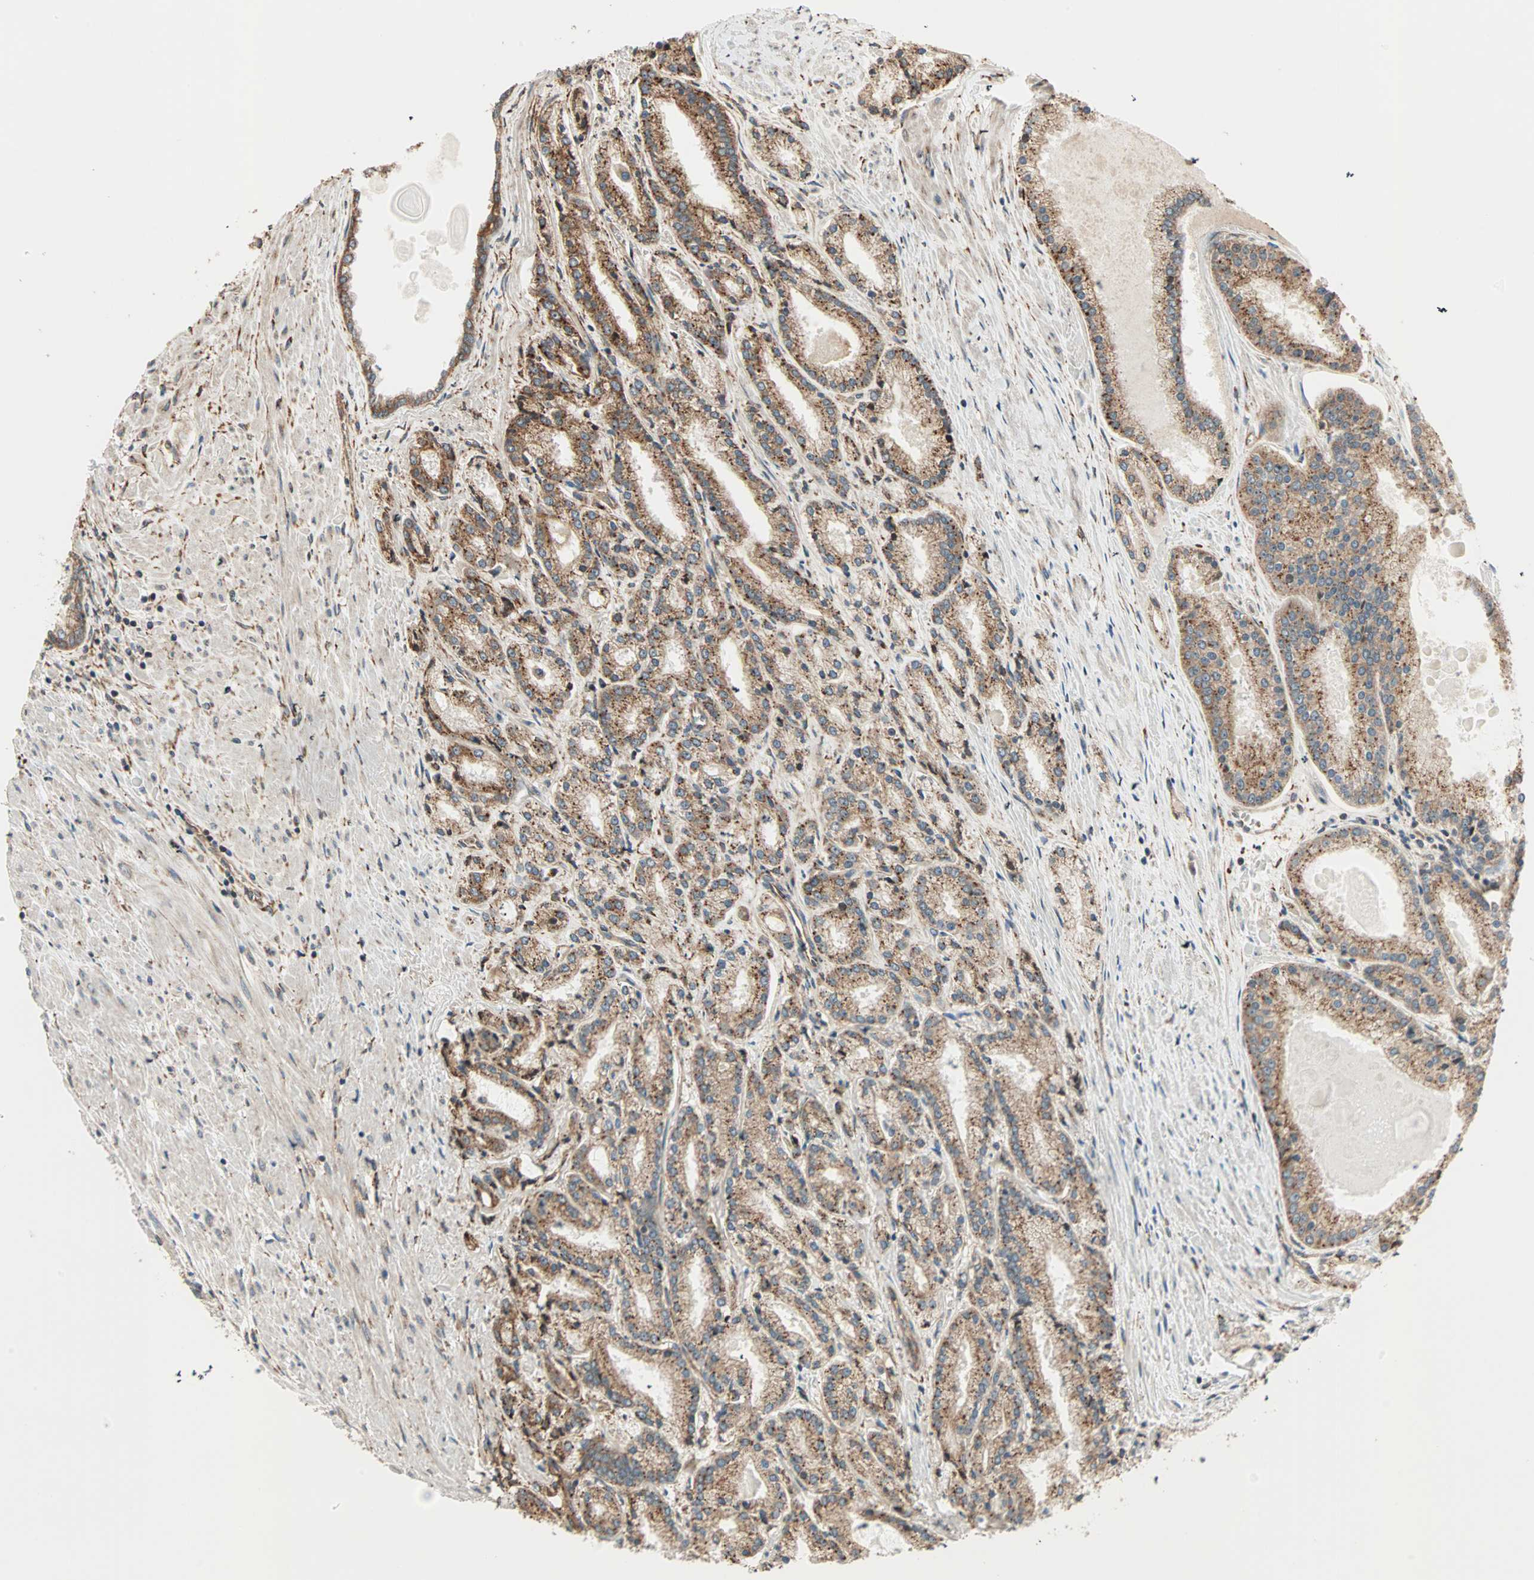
{"staining": {"intensity": "strong", "quantity": ">75%", "location": "cytoplasmic/membranous"}, "tissue": "prostate cancer", "cell_type": "Tumor cells", "image_type": "cancer", "snomed": [{"axis": "morphology", "description": "Adenocarcinoma, Low grade"}, {"axis": "topography", "description": "Prostate"}], "caption": "Immunohistochemistry photomicrograph of prostate adenocarcinoma (low-grade) stained for a protein (brown), which demonstrates high levels of strong cytoplasmic/membranous expression in approximately >75% of tumor cells.", "gene": "P4HA1", "patient": {"sex": "male", "age": 59}}